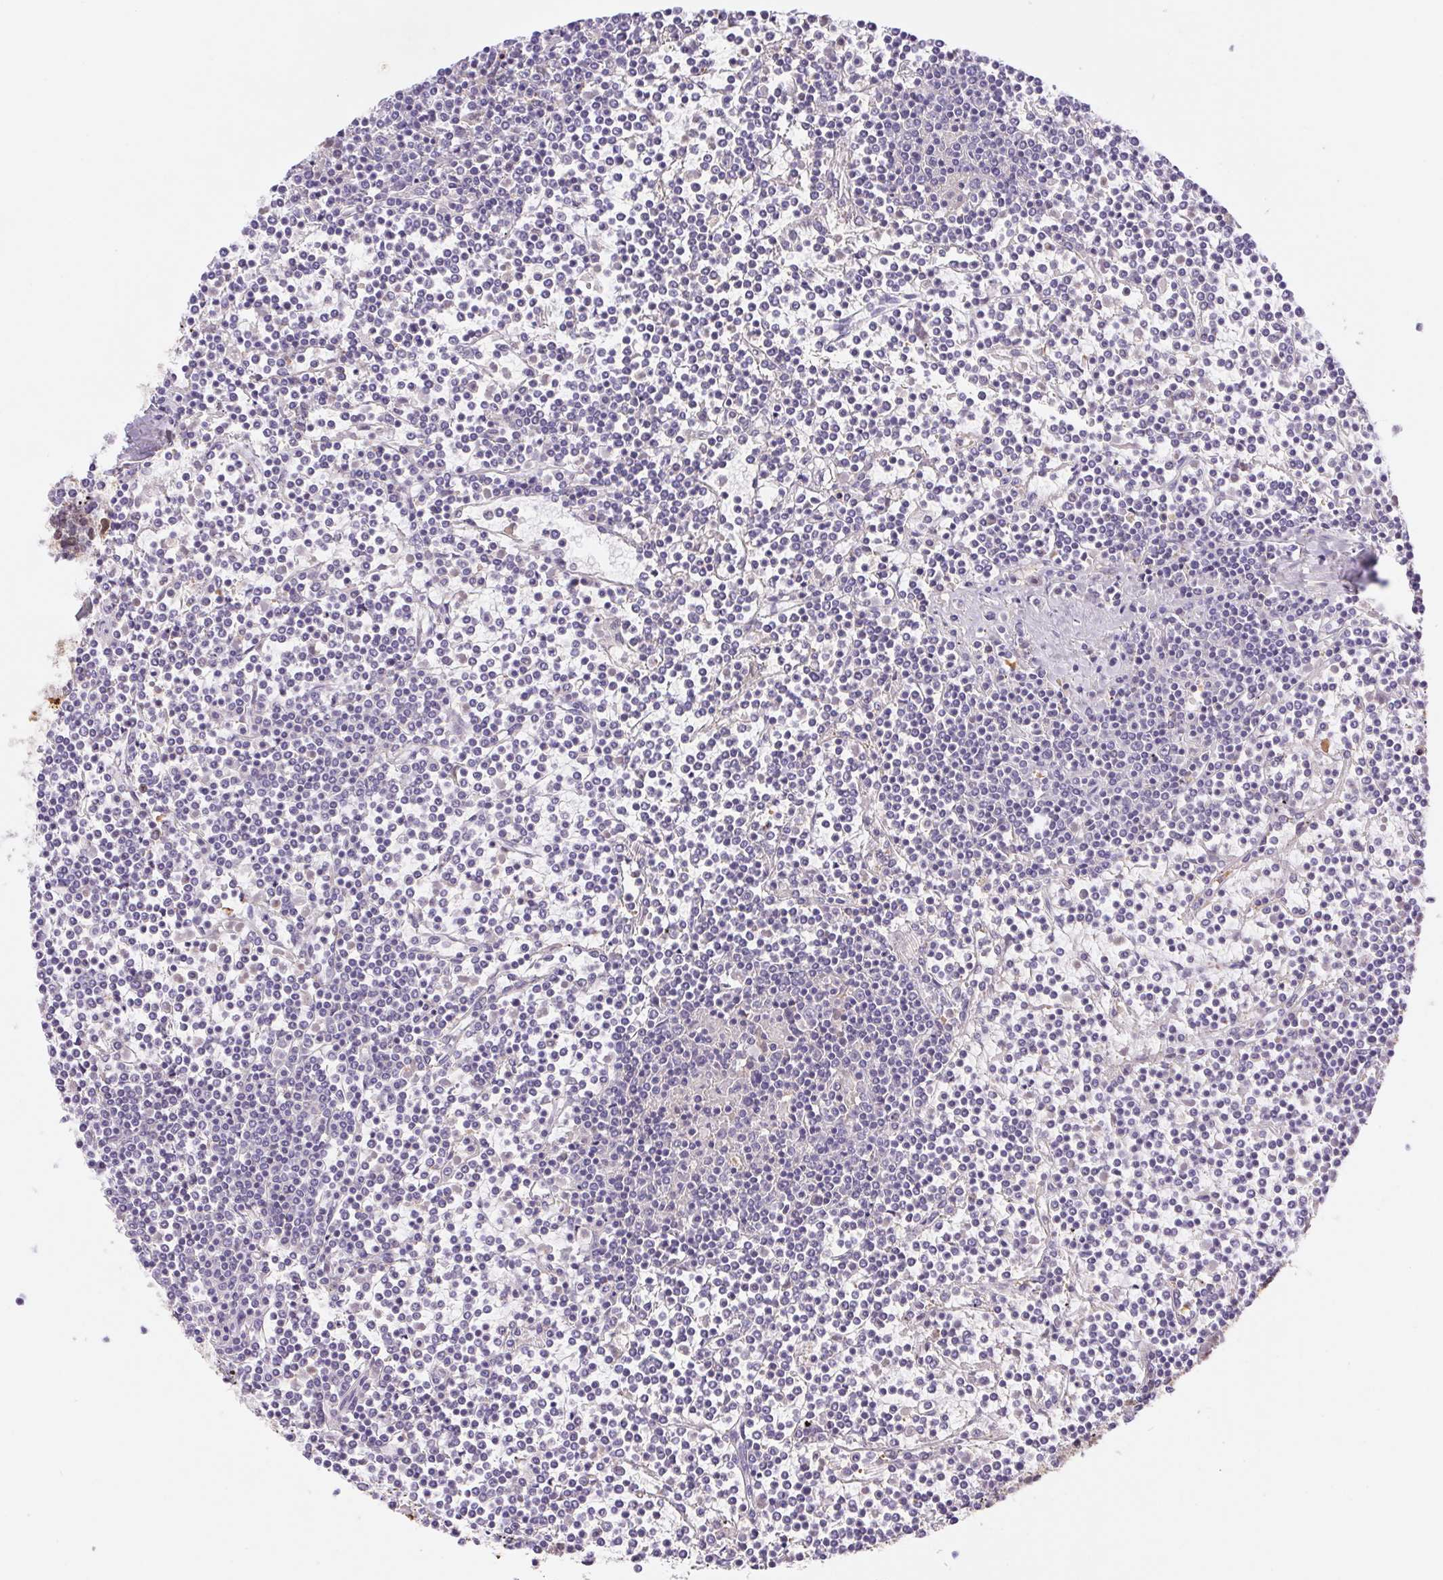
{"staining": {"intensity": "negative", "quantity": "none", "location": "none"}, "tissue": "lymphoma", "cell_type": "Tumor cells", "image_type": "cancer", "snomed": [{"axis": "morphology", "description": "Malignant lymphoma, non-Hodgkin's type, Low grade"}, {"axis": "topography", "description": "Spleen"}], "caption": "High magnification brightfield microscopy of malignant lymphoma, non-Hodgkin's type (low-grade) stained with DAB (brown) and counterstained with hematoxylin (blue): tumor cells show no significant staining.", "gene": "L3MBTL4", "patient": {"sex": "female", "age": 19}}